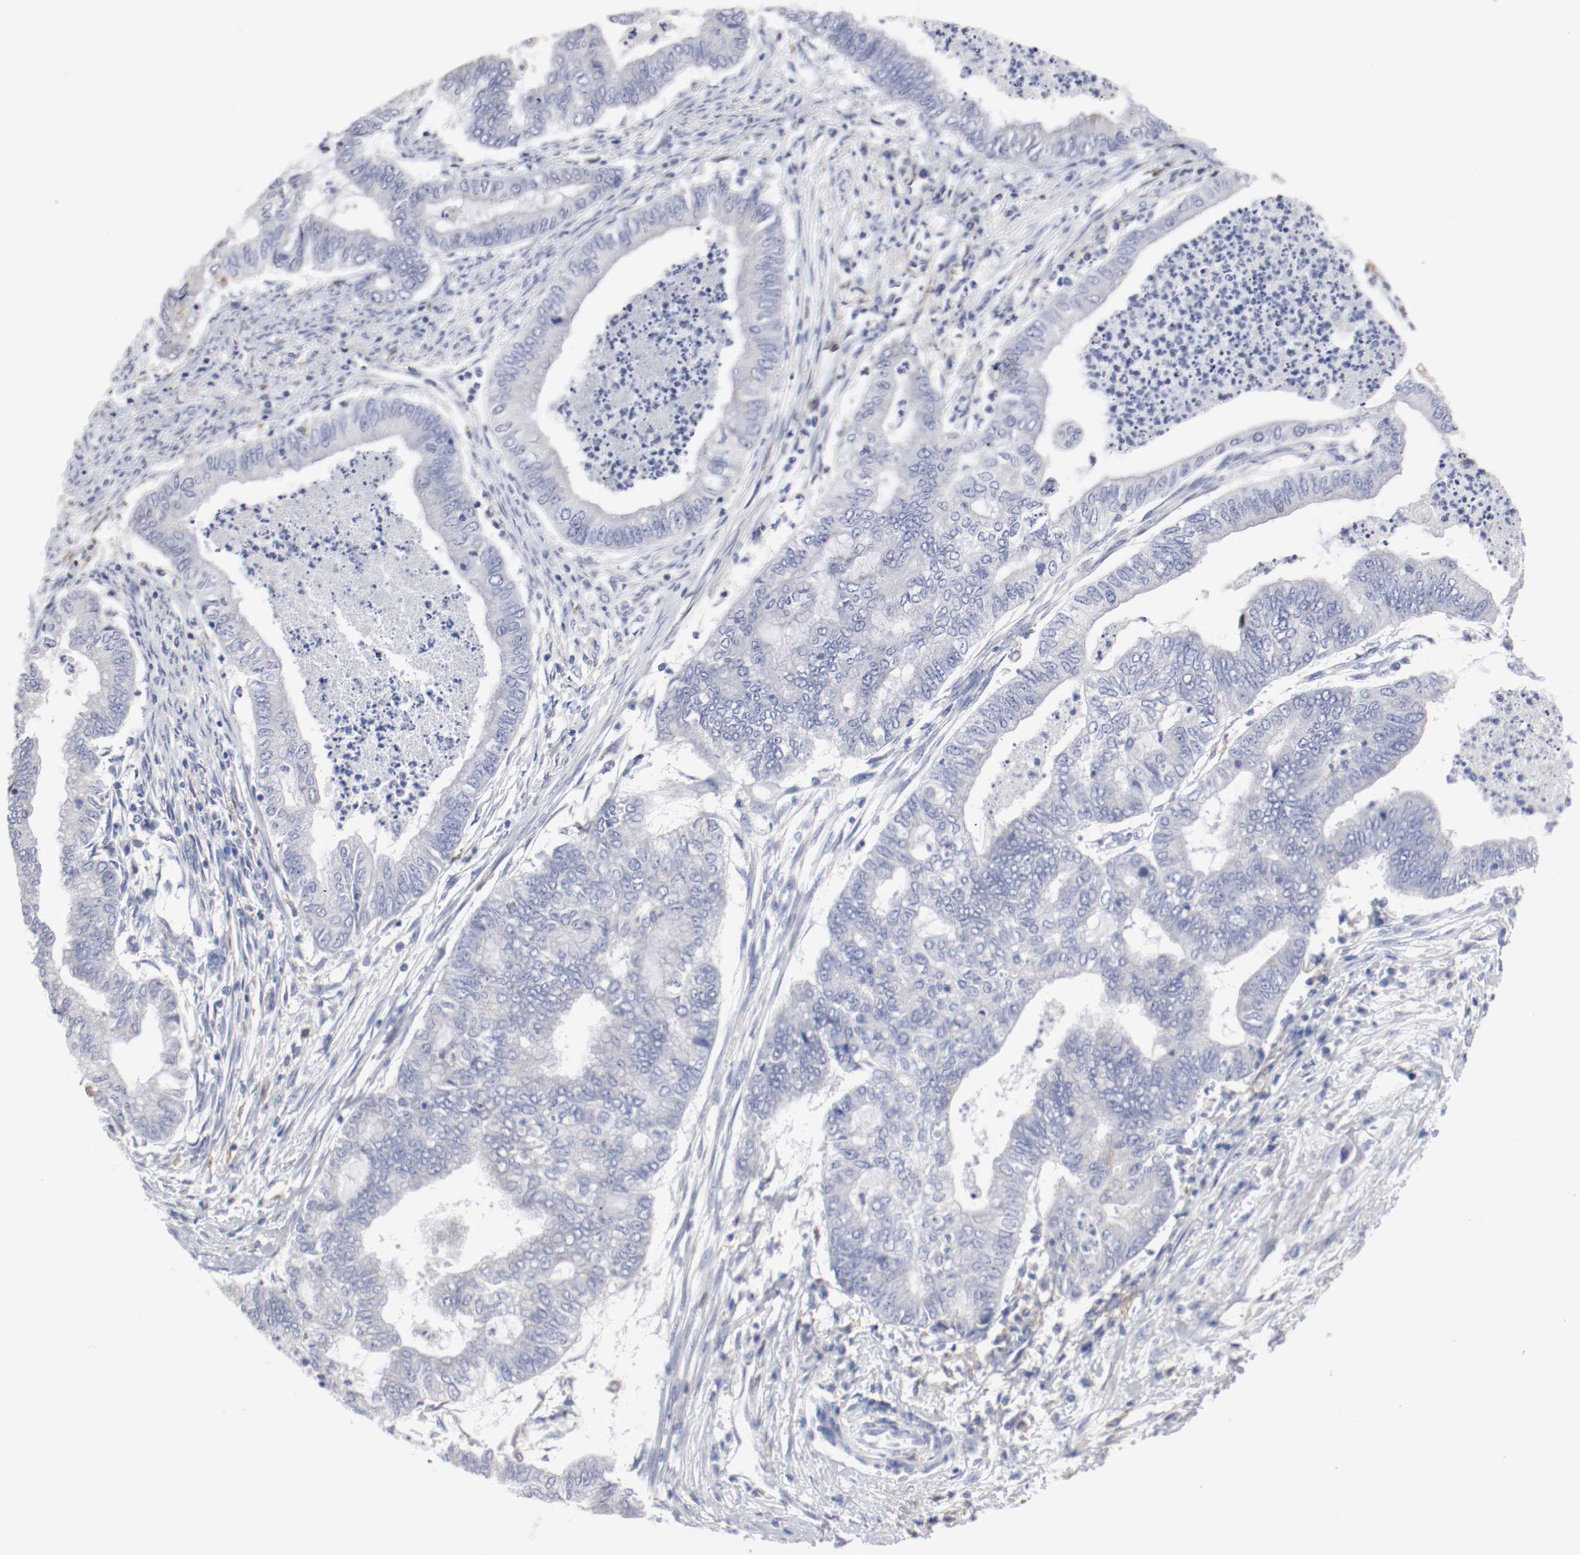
{"staining": {"intensity": "negative", "quantity": "none", "location": "none"}, "tissue": "endometrial cancer", "cell_type": "Tumor cells", "image_type": "cancer", "snomed": [{"axis": "morphology", "description": "Adenocarcinoma, NOS"}, {"axis": "topography", "description": "Endometrium"}], "caption": "High magnification brightfield microscopy of endometrial cancer stained with DAB (3,3'-diaminobenzidine) (brown) and counterstained with hematoxylin (blue): tumor cells show no significant staining.", "gene": "FGFBP1", "patient": {"sex": "female", "age": 79}}